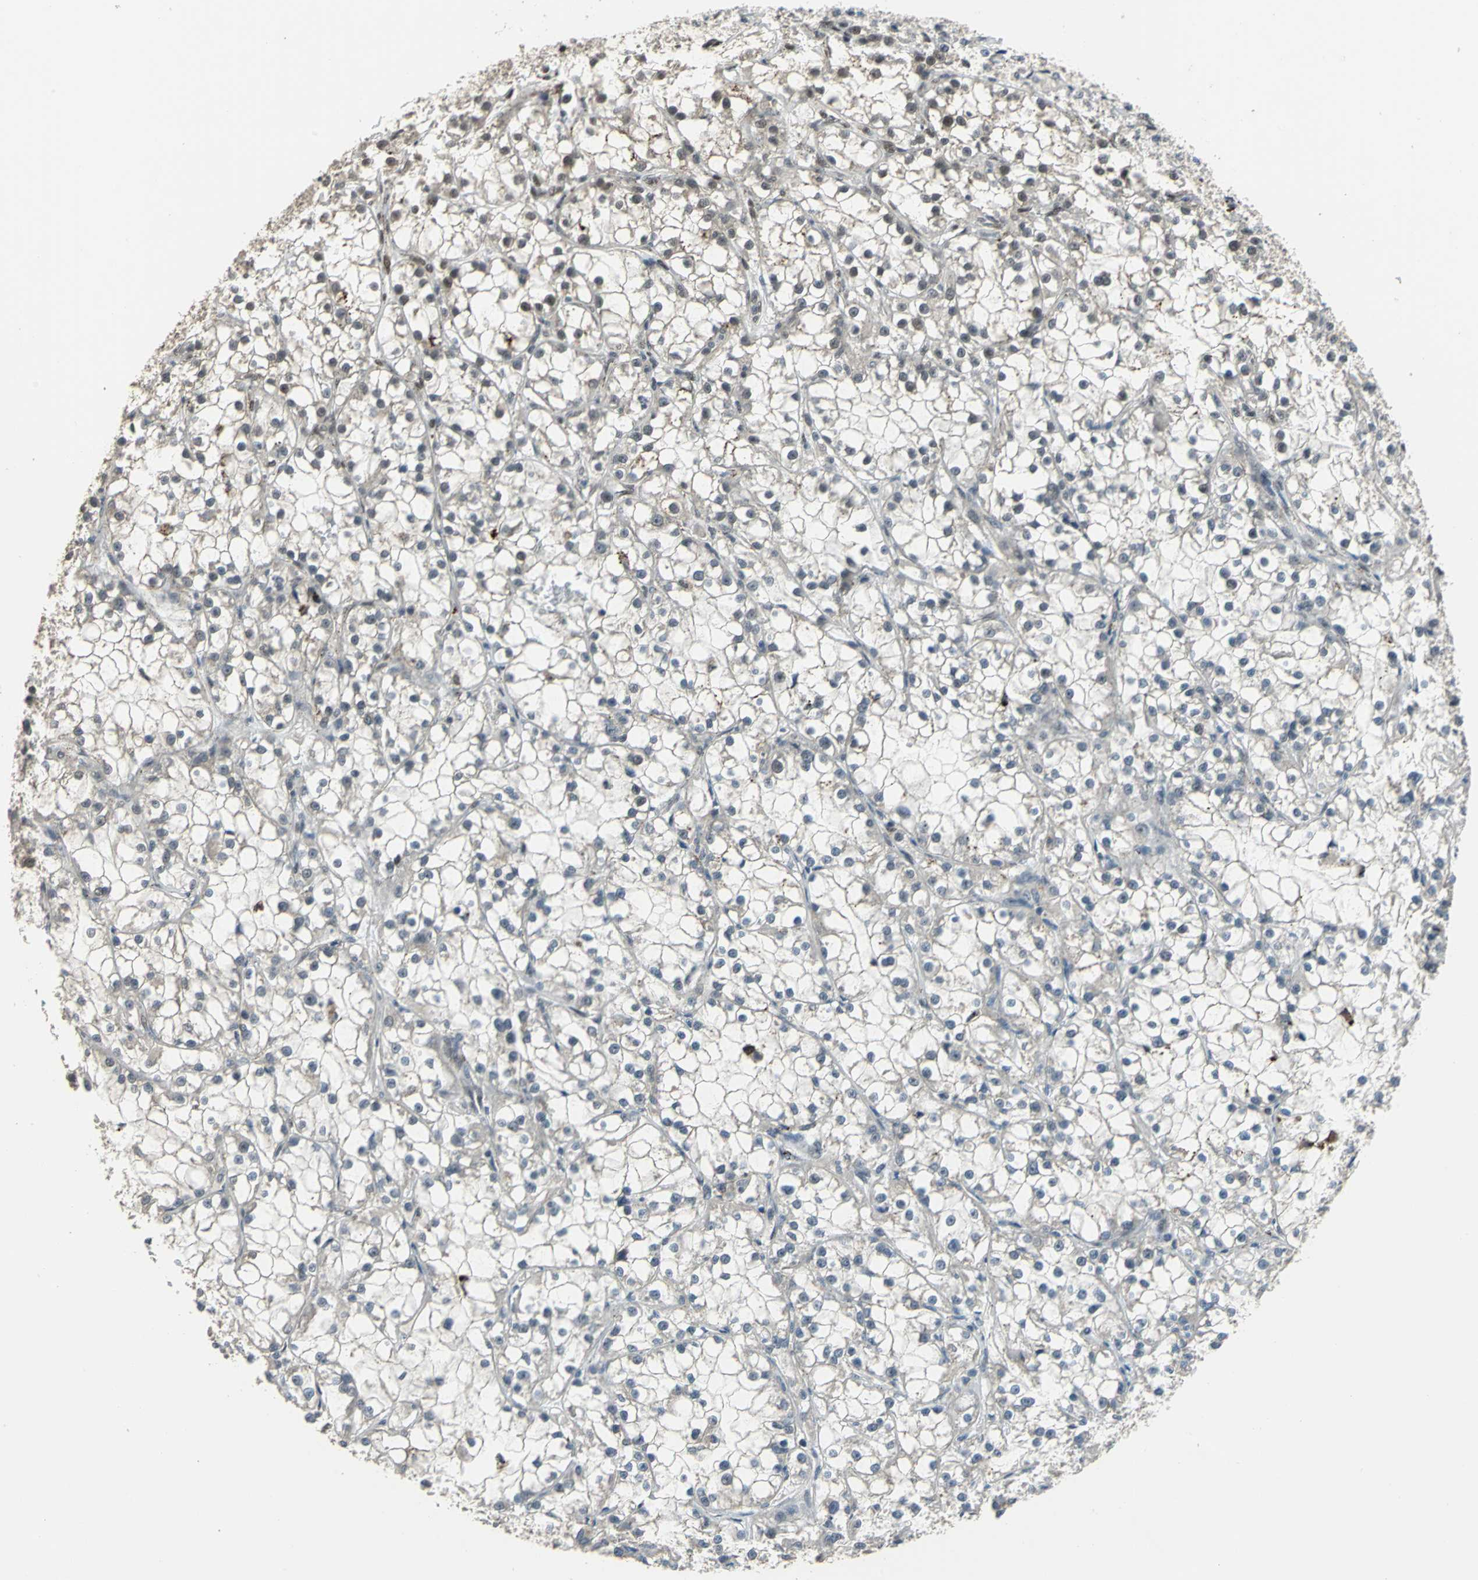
{"staining": {"intensity": "weak", "quantity": "<25%", "location": "nuclear"}, "tissue": "renal cancer", "cell_type": "Tumor cells", "image_type": "cancer", "snomed": [{"axis": "morphology", "description": "Adenocarcinoma, NOS"}, {"axis": "topography", "description": "Kidney"}], "caption": "DAB (3,3'-diaminobenzidine) immunohistochemical staining of renal cancer exhibits no significant positivity in tumor cells. (DAB immunohistochemistry (IHC) with hematoxylin counter stain).", "gene": "ELF2", "patient": {"sex": "female", "age": 52}}